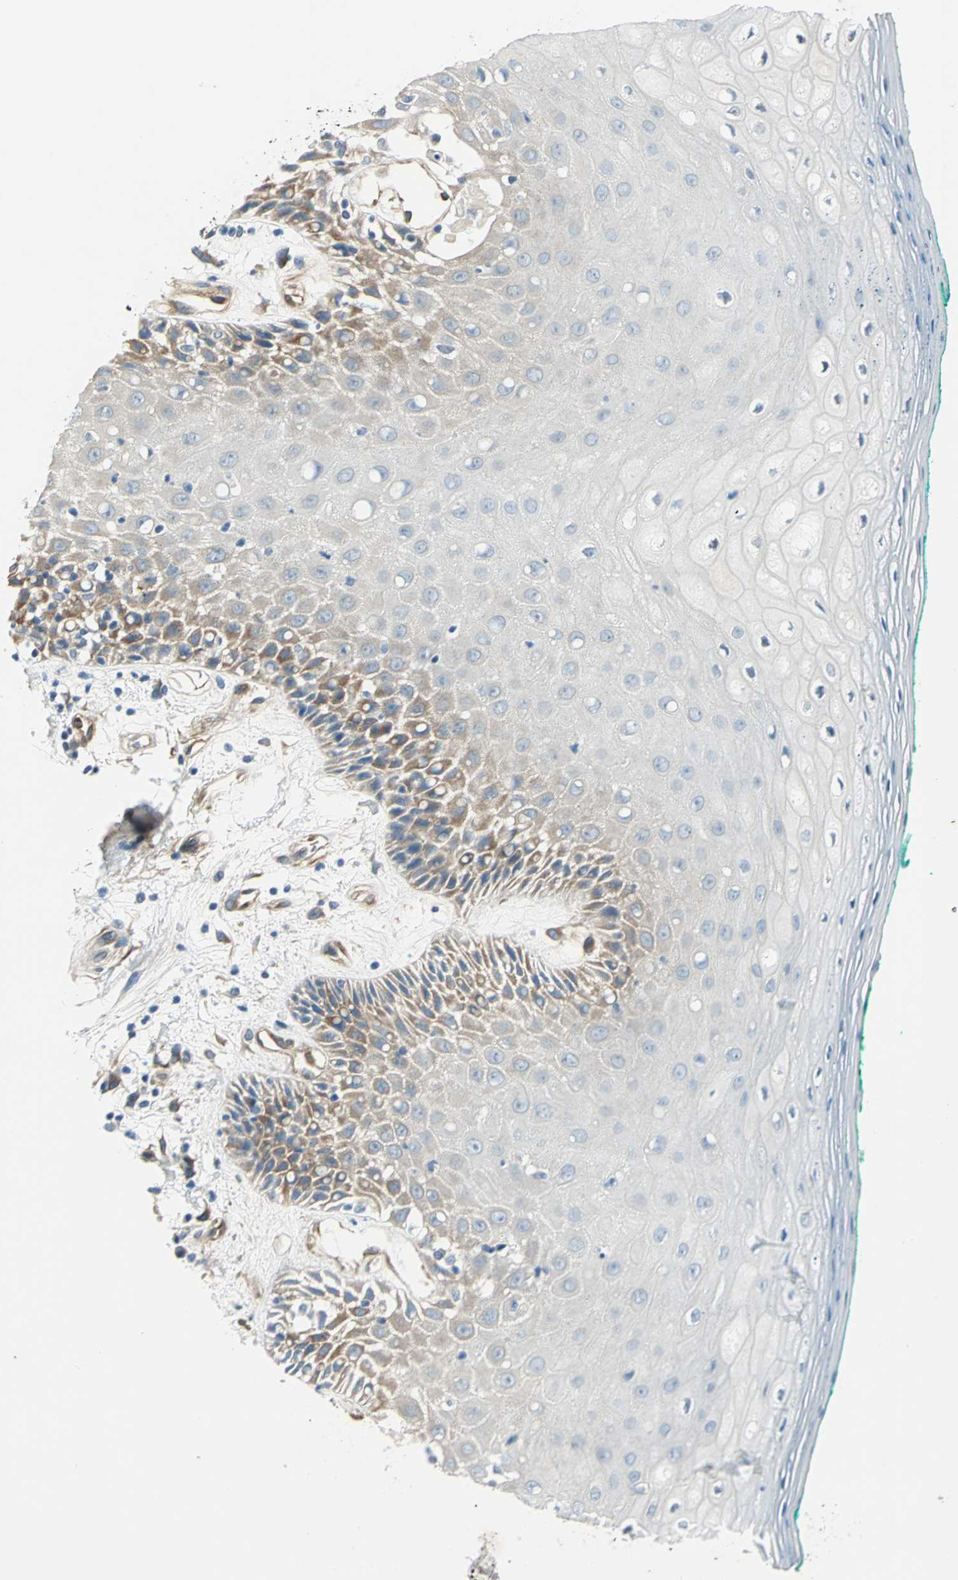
{"staining": {"intensity": "moderate", "quantity": "<25%", "location": "cytoplasmic/membranous"}, "tissue": "oral mucosa", "cell_type": "Squamous epithelial cells", "image_type": "normal", "snomed": [{"axis": "morphology", "description": "Normal tissue, NOS"}, {"axis": "morphology", "description": "Squamous cell carcinoma, NOS"}, {"axis": "topography", "description": "Skeletal muscle"}, {"axis": "topography", "description": "Oral tissue"}, {"axis": "topography", "description": "Head-Neck"}], "caption": "Oral mucosa stained with a brown dye displays moderate cytoplasmic/membranous positive expression in about <25% of squamous epithelial cells.", "gene": "CDC42EP1", "patient": {"sex": "female", "age": 84}}